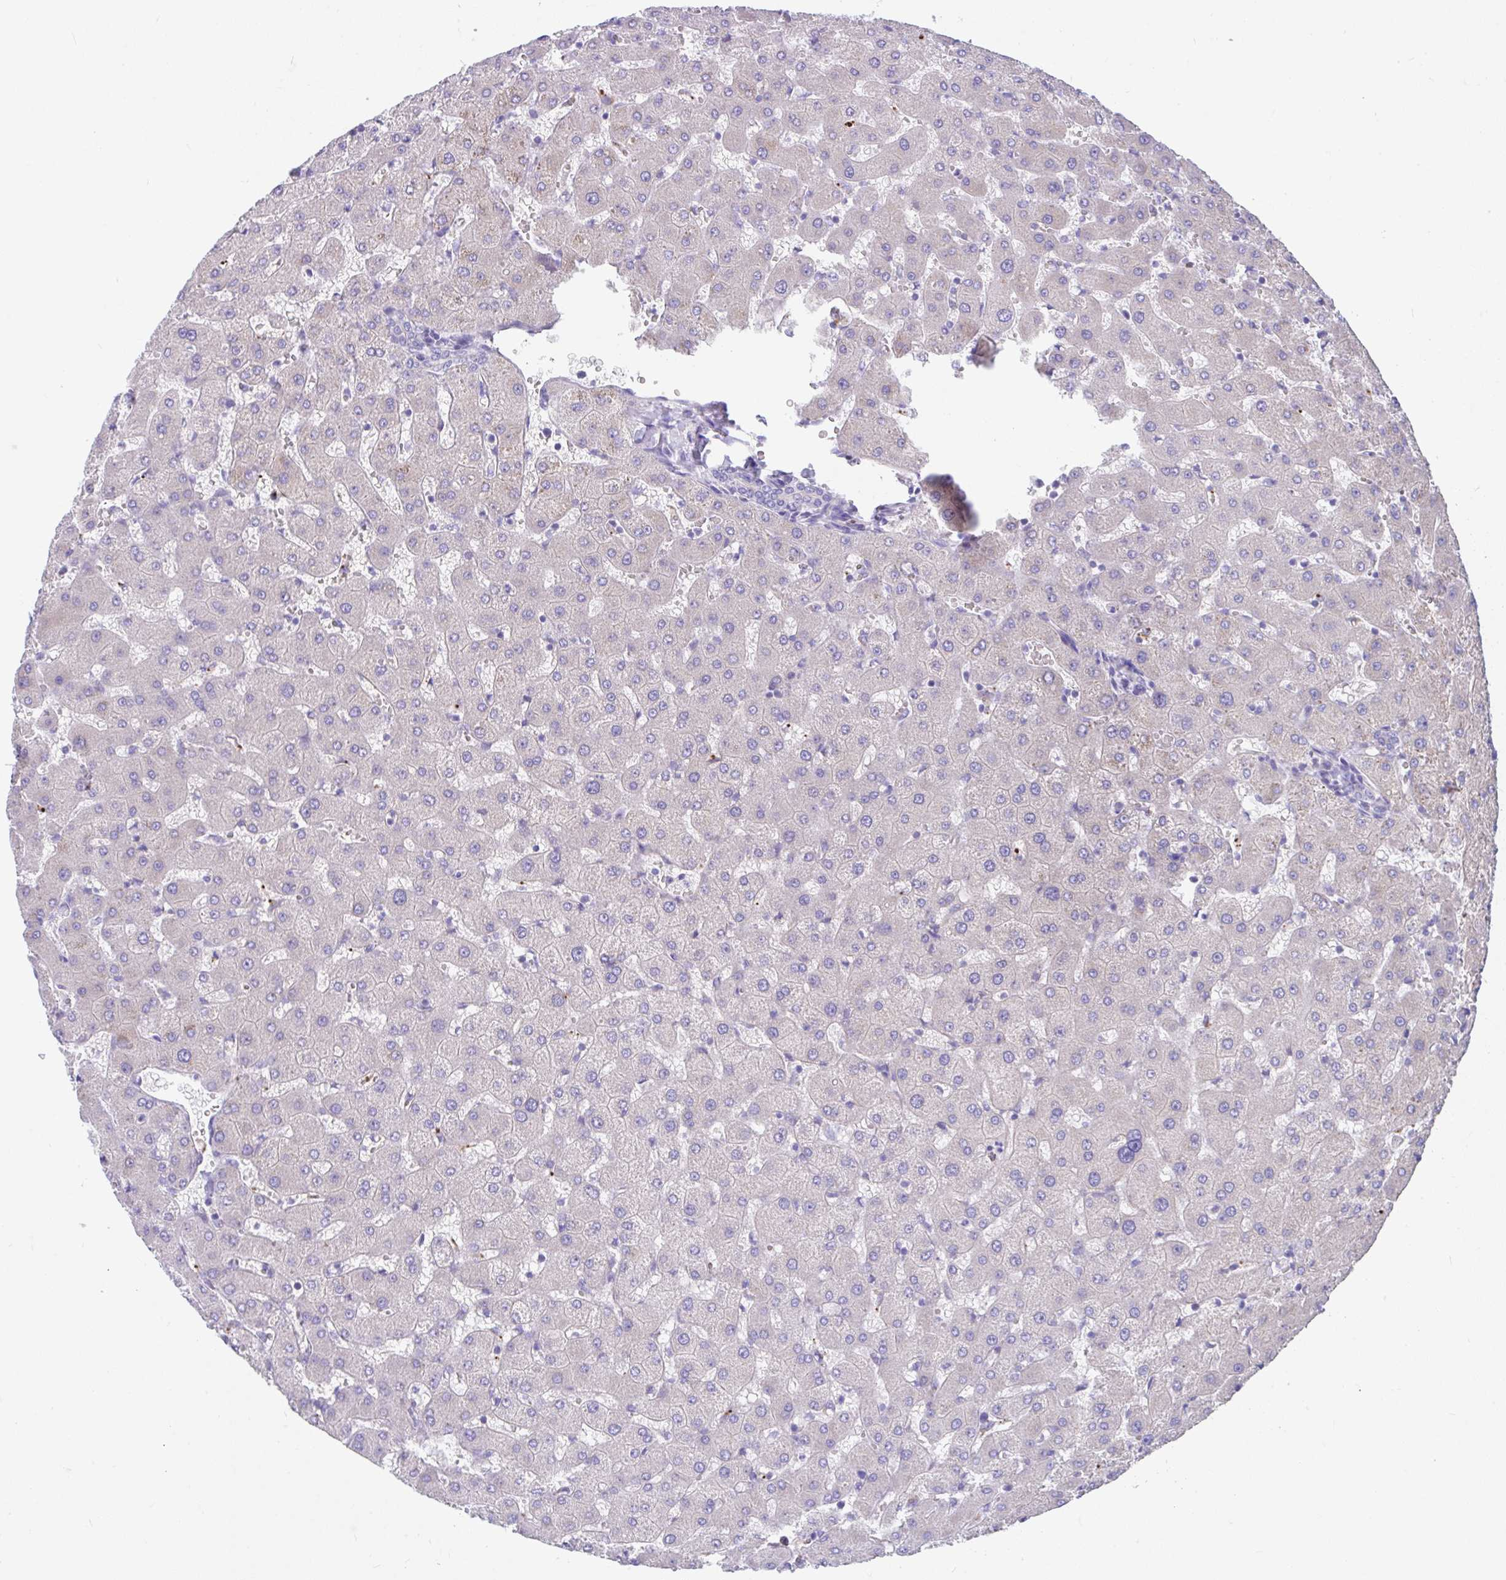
{"staining": {"intensity": "negative", "quantity": "none", "location": "none"}, "tissue": "liver", "cell_type": "Cholangiocytes", "image_type": "normal", "snomed": [{"axis": "morphology", "description": "Normal tissue, NOS"}, {"axis": "topography", "description": "Liver"}], "caption": "Human liver stained for a protein using immunohistochemistry (IHC) displays no staining in cholangiocytes.", "gene": "CCSAP", "patient": {"sex": "female", "age": 63}}